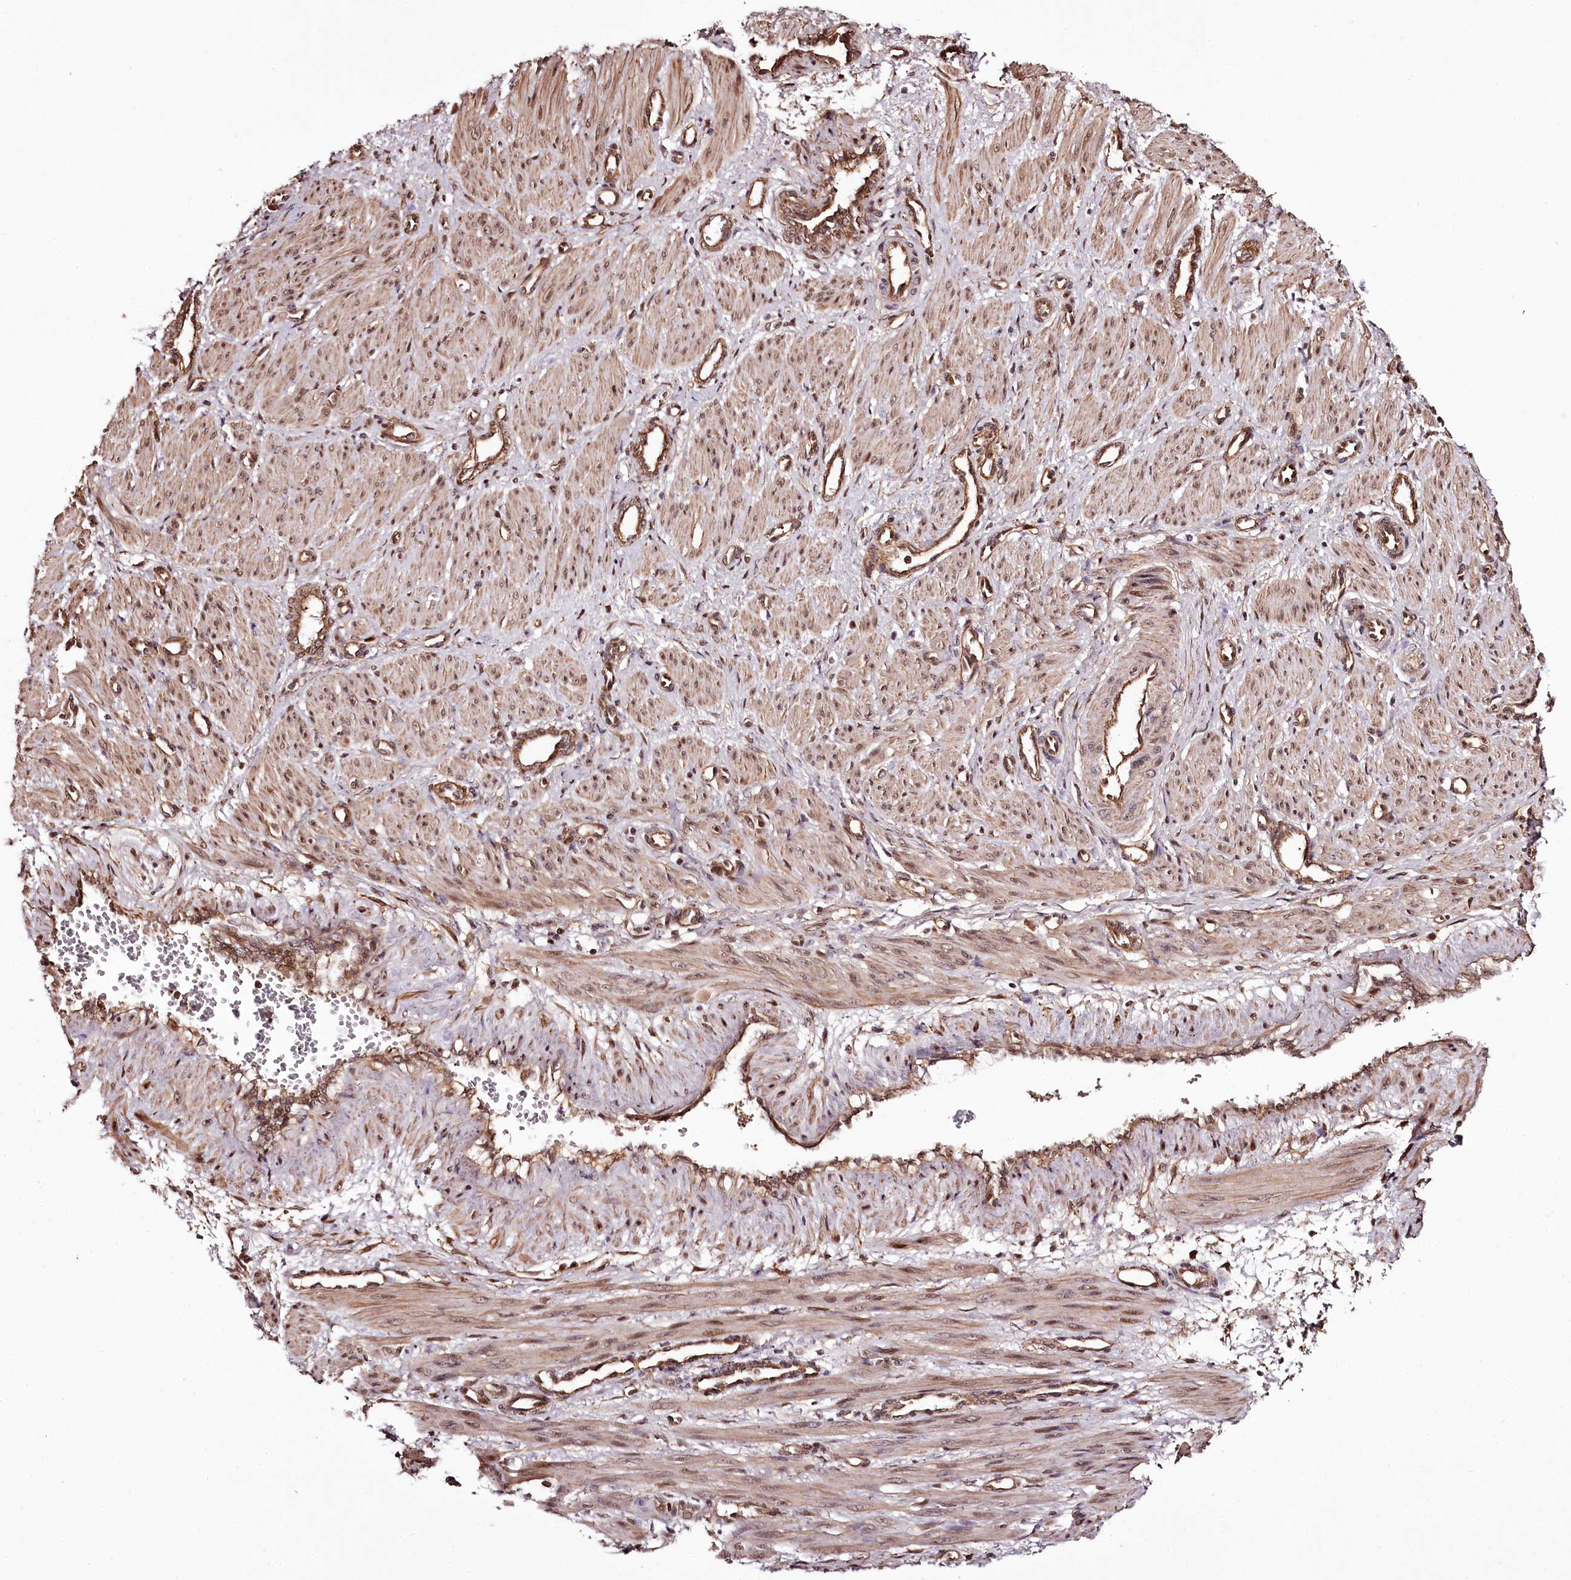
{"staining": {"intensity": "moderate", "quantity": ">75%", "location": "cytoplasmic/membranous,nuclear"}, "tissue": "smooth muscle", "cell_type": "Smooth muscle cells", "image_type": "normal", "snomed": [{"axis": "morphology", "description": "Normal tissue, NOS"}, {"axis": "topography", "description": "Endometrium"}], "caption": "IHC image of benign smooth muscle stained for a protein (brown), which exhibits medium levels of moderate cytoplasmic/membranous,nuclear expression in approximately >75% of smooth muscle cells.", "gene": "TTC33", "patient": {"sex": "female", "age": 33}}